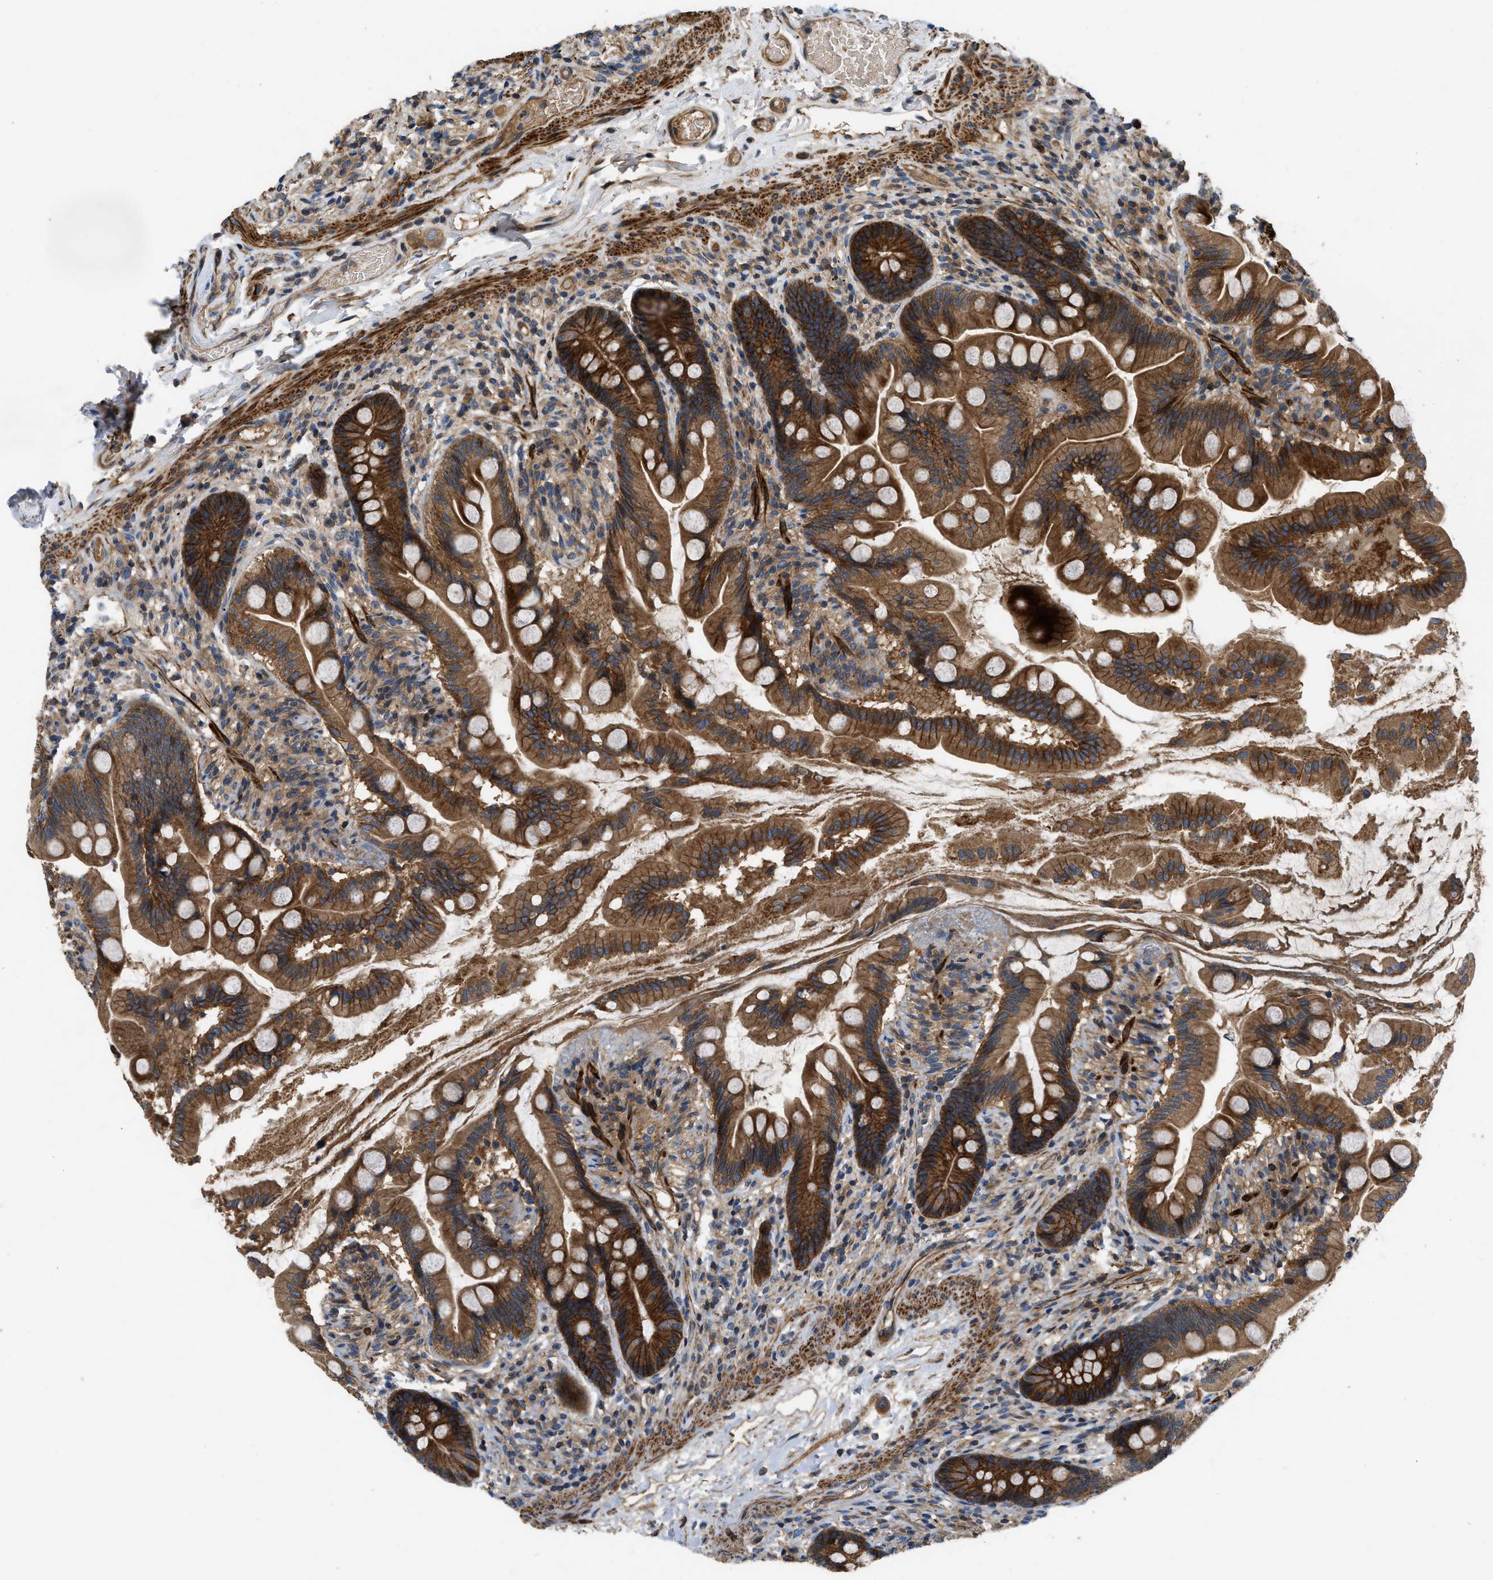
{"staining": {"intensity": "strong", "quantity": ">75%", "location": "cytoplasmic/membranous"}, "tissue": "small intestine", "cell_type": "Glandular cells", "image_type": "normal", "snomed": [{"axis": "morphology", "description": "Normal tissue, NOS"}, {"axis": "topography", "description": "Small intestine"}], "caption": "Immunohistochemical staining of unremarkable human small intestine reveals strong cytoplasmic/membranous protein staining in approximately >75% of glandular cells. Nuclei are stained in blue.", "gene": "CNNM3", "patient": {"sex": "female", "age": 56}}